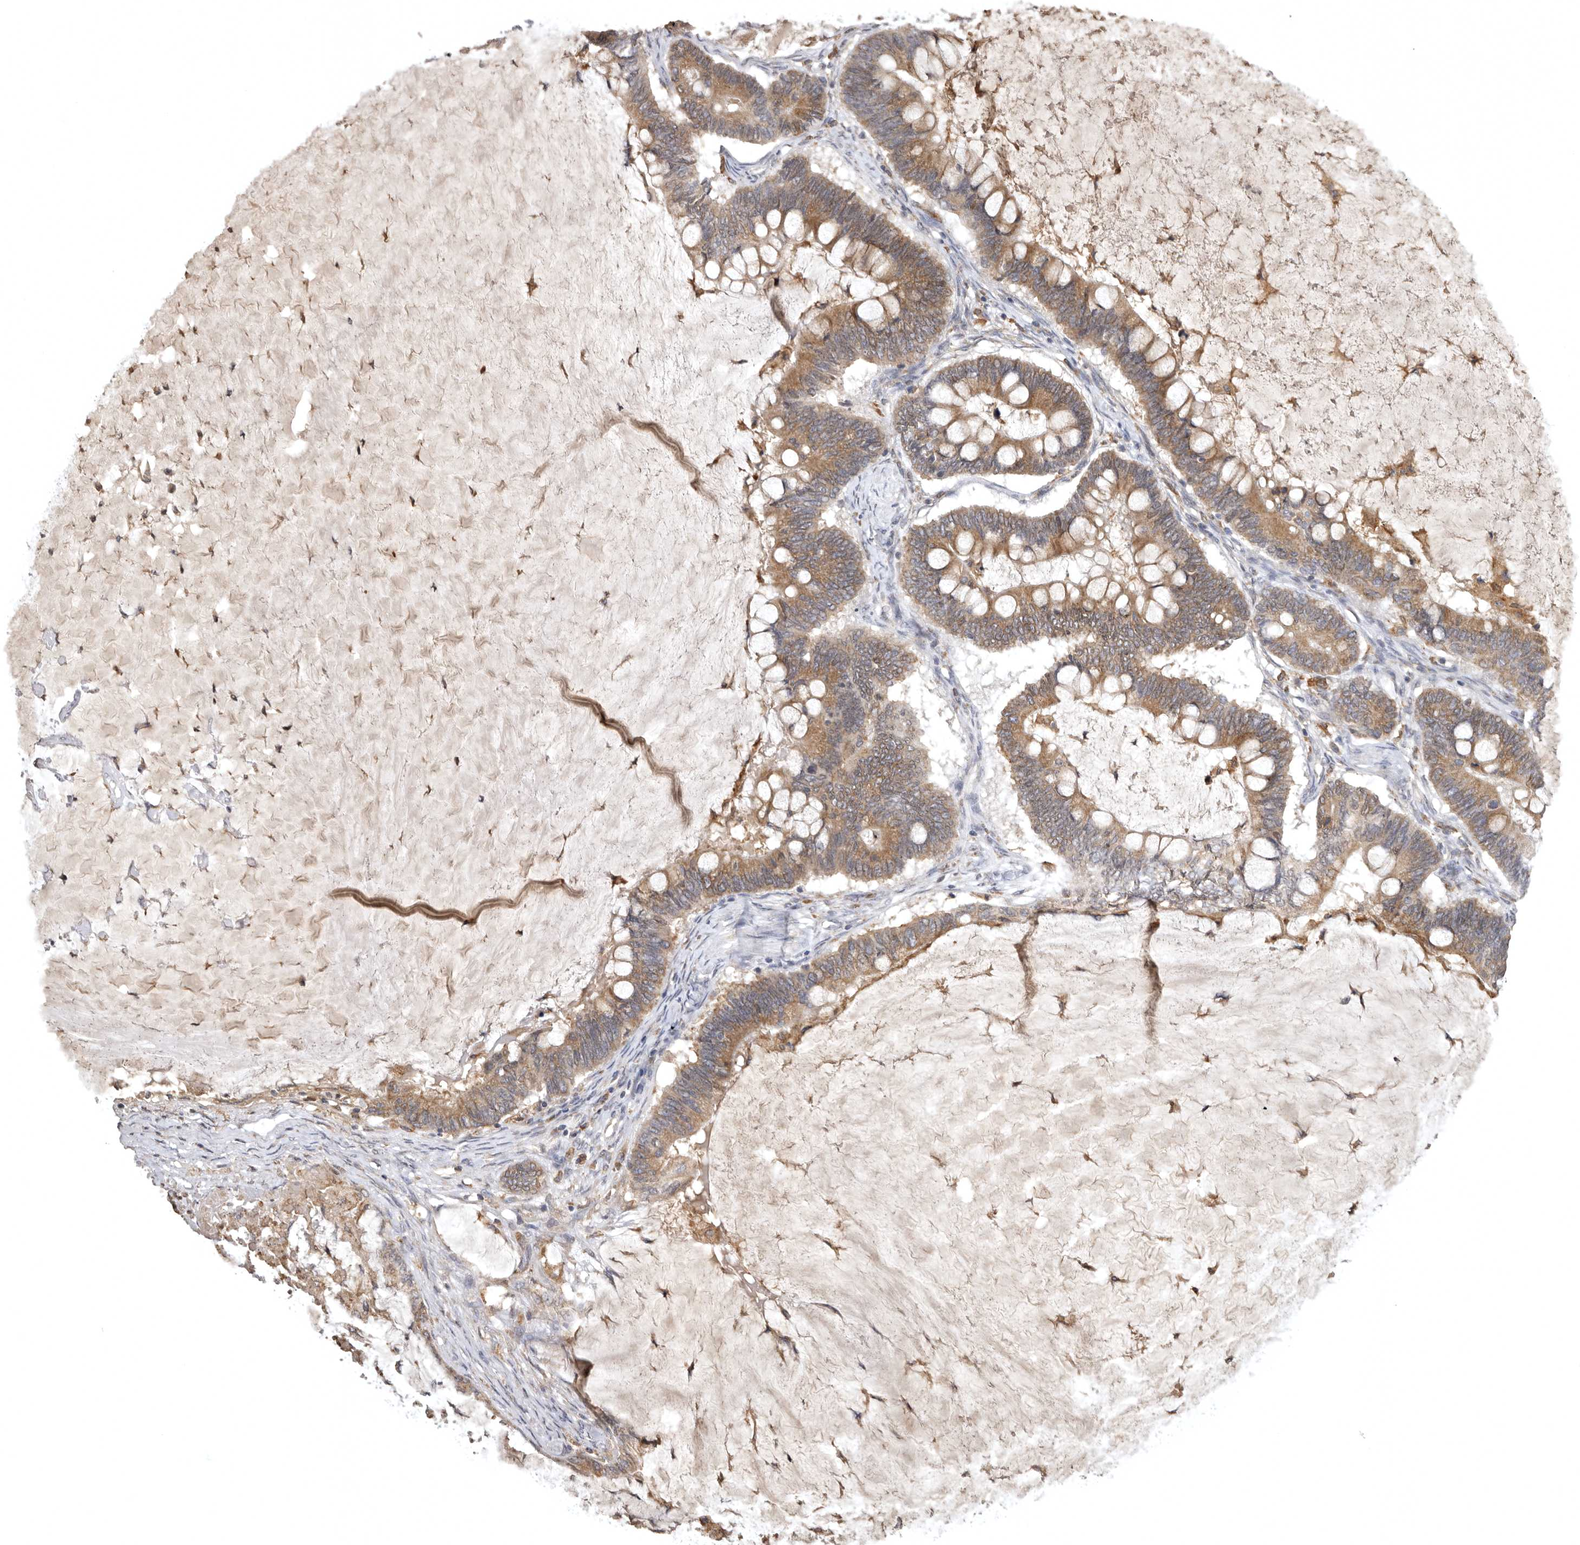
{"staining": {"intensity": "moderate", "quantity": ">75%", "location": "cytoplasmic/membranous"}, "tissue": "ovarian cancer", "cell_type": "Tumor cells", "image_type": "cancer", "snomed": [{"axis": "morphology", "description": "Cystadenocarcinoma, mucinous, NOS"}, {"axis": "topography", "description": "Ovary"}], "caption": "High-power microscopy captured an immunohistochemistry (IHC) photomicrograph of ovarian mucinous cystadenocarcinoma, revealing moderate cytoplasmic/membranous staining in approximately >75% of tumor cells.", "gene": "INKA2", "patient": {"sex": "female", "age": 61}}